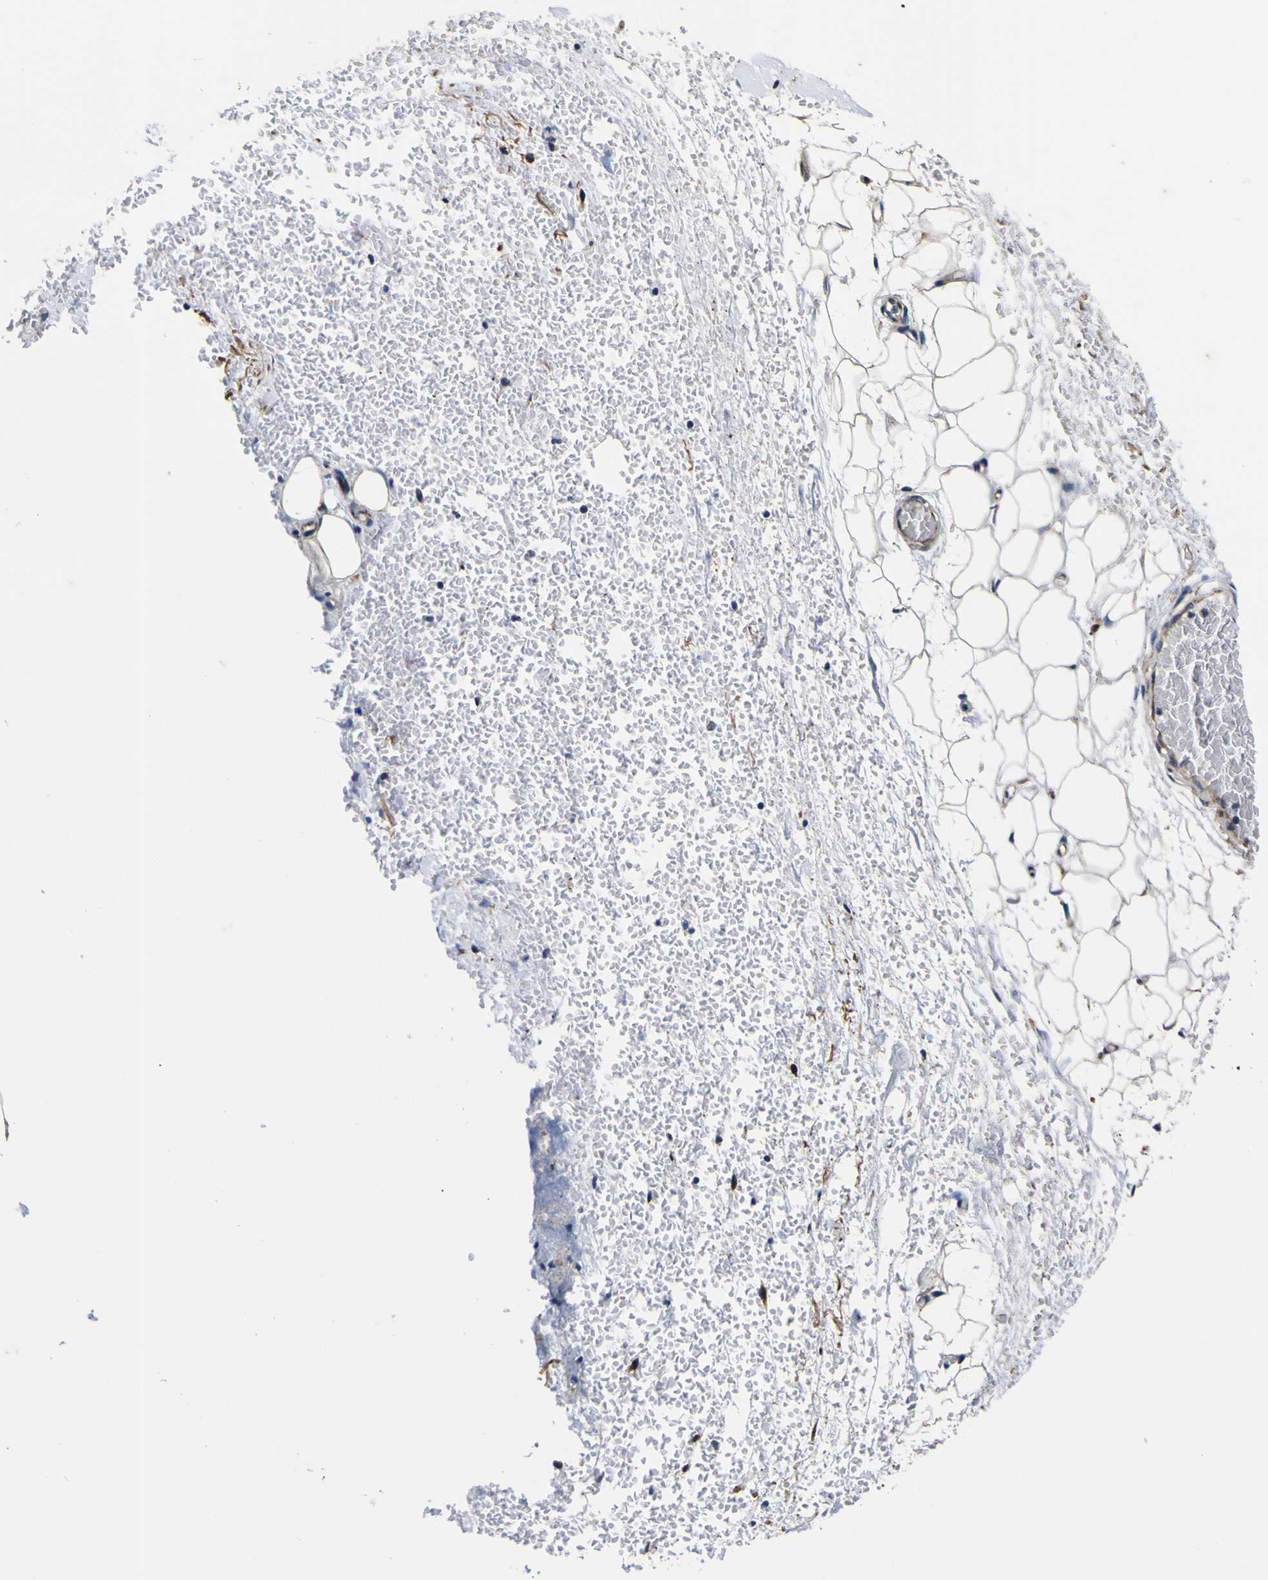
{"staining": {"intensity": "strong", "quantity": ">75%", "location": "cytoplasmic/membranous"}, "tissue": "adipose tissue", "cell_type": "Adipocytes", "image_type": "normal", "snomed": [{"axis": "morphology", "description": "Normal tissue, NOS"}, {"axis": "morphology", "description": "Adenocarcinoma, NOS"}, {"axis": "topography", "description": "Esophagus"}], "caption": "This histopathology image exhibits benign adipose tissue stained with IHC to label a protein in brown. The cytoplasmic/membranous of adipocytes show strong positivity for the protein. Nuclei are counter-stained blue.", "gene": "SCD", "patient": {"sex": "male", "age": 62}}